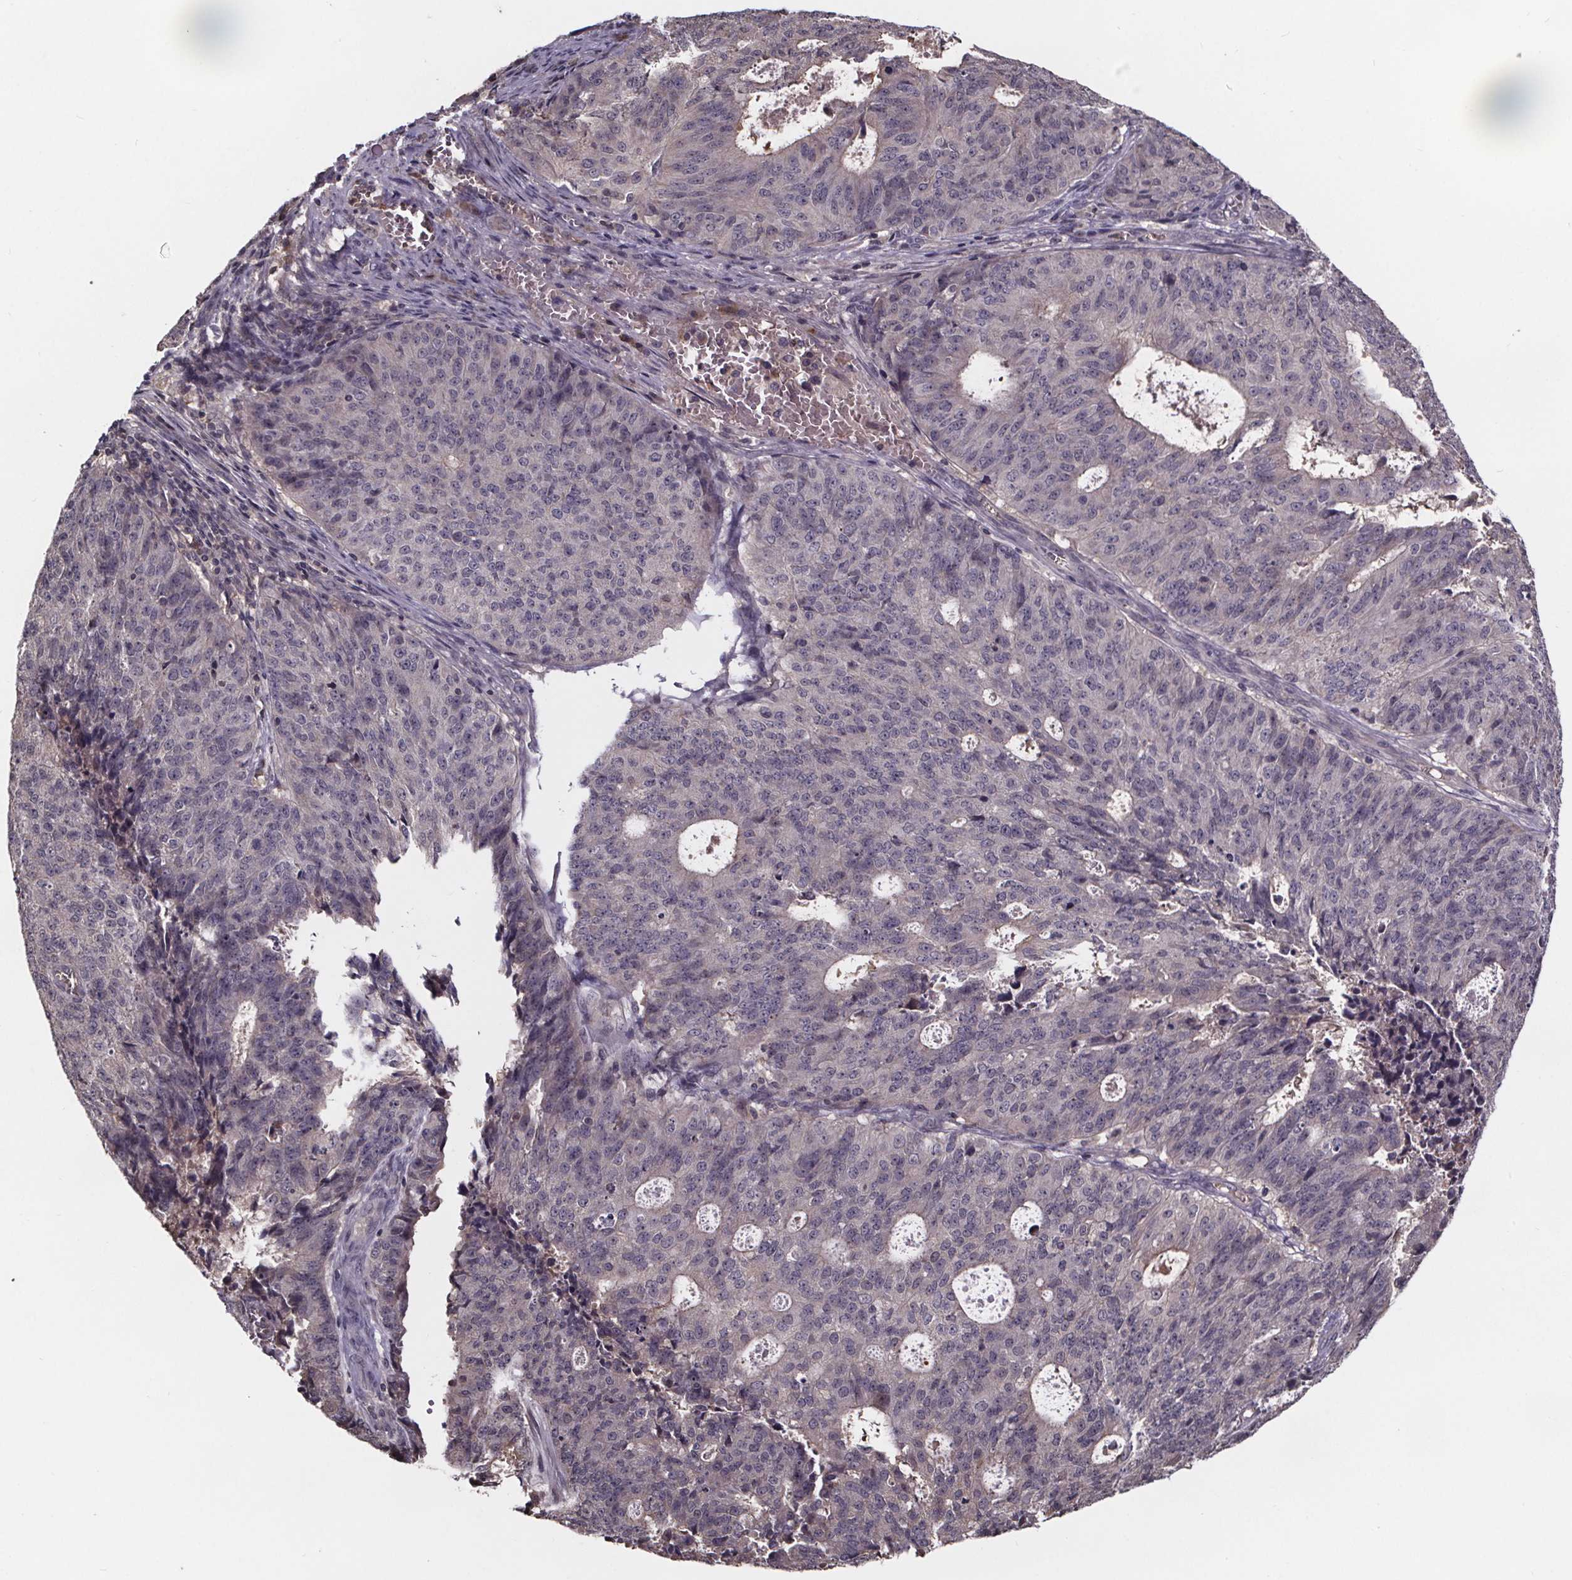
{"staining": {"intensity": "negative", "quantity": "none", "location": "none"}, "tissue": "endometrial cancer", "cell_type": "Tumor cells", "image_type": "cancer", "snomed": [{"axis": "morphology", "description": "Adenocarcinoma, NOS"}, {"axis": "topography", "description": "Endometrium"}], "caption": "A histopathology image of human endometrial adenocarcinoma is negative for staining in tumor cells. (Immunohistochemistry (ihc), brightfield microscopy, high magnification).", "gene": "SMIM1", "patient": {"sex": "female", "age": 82}}